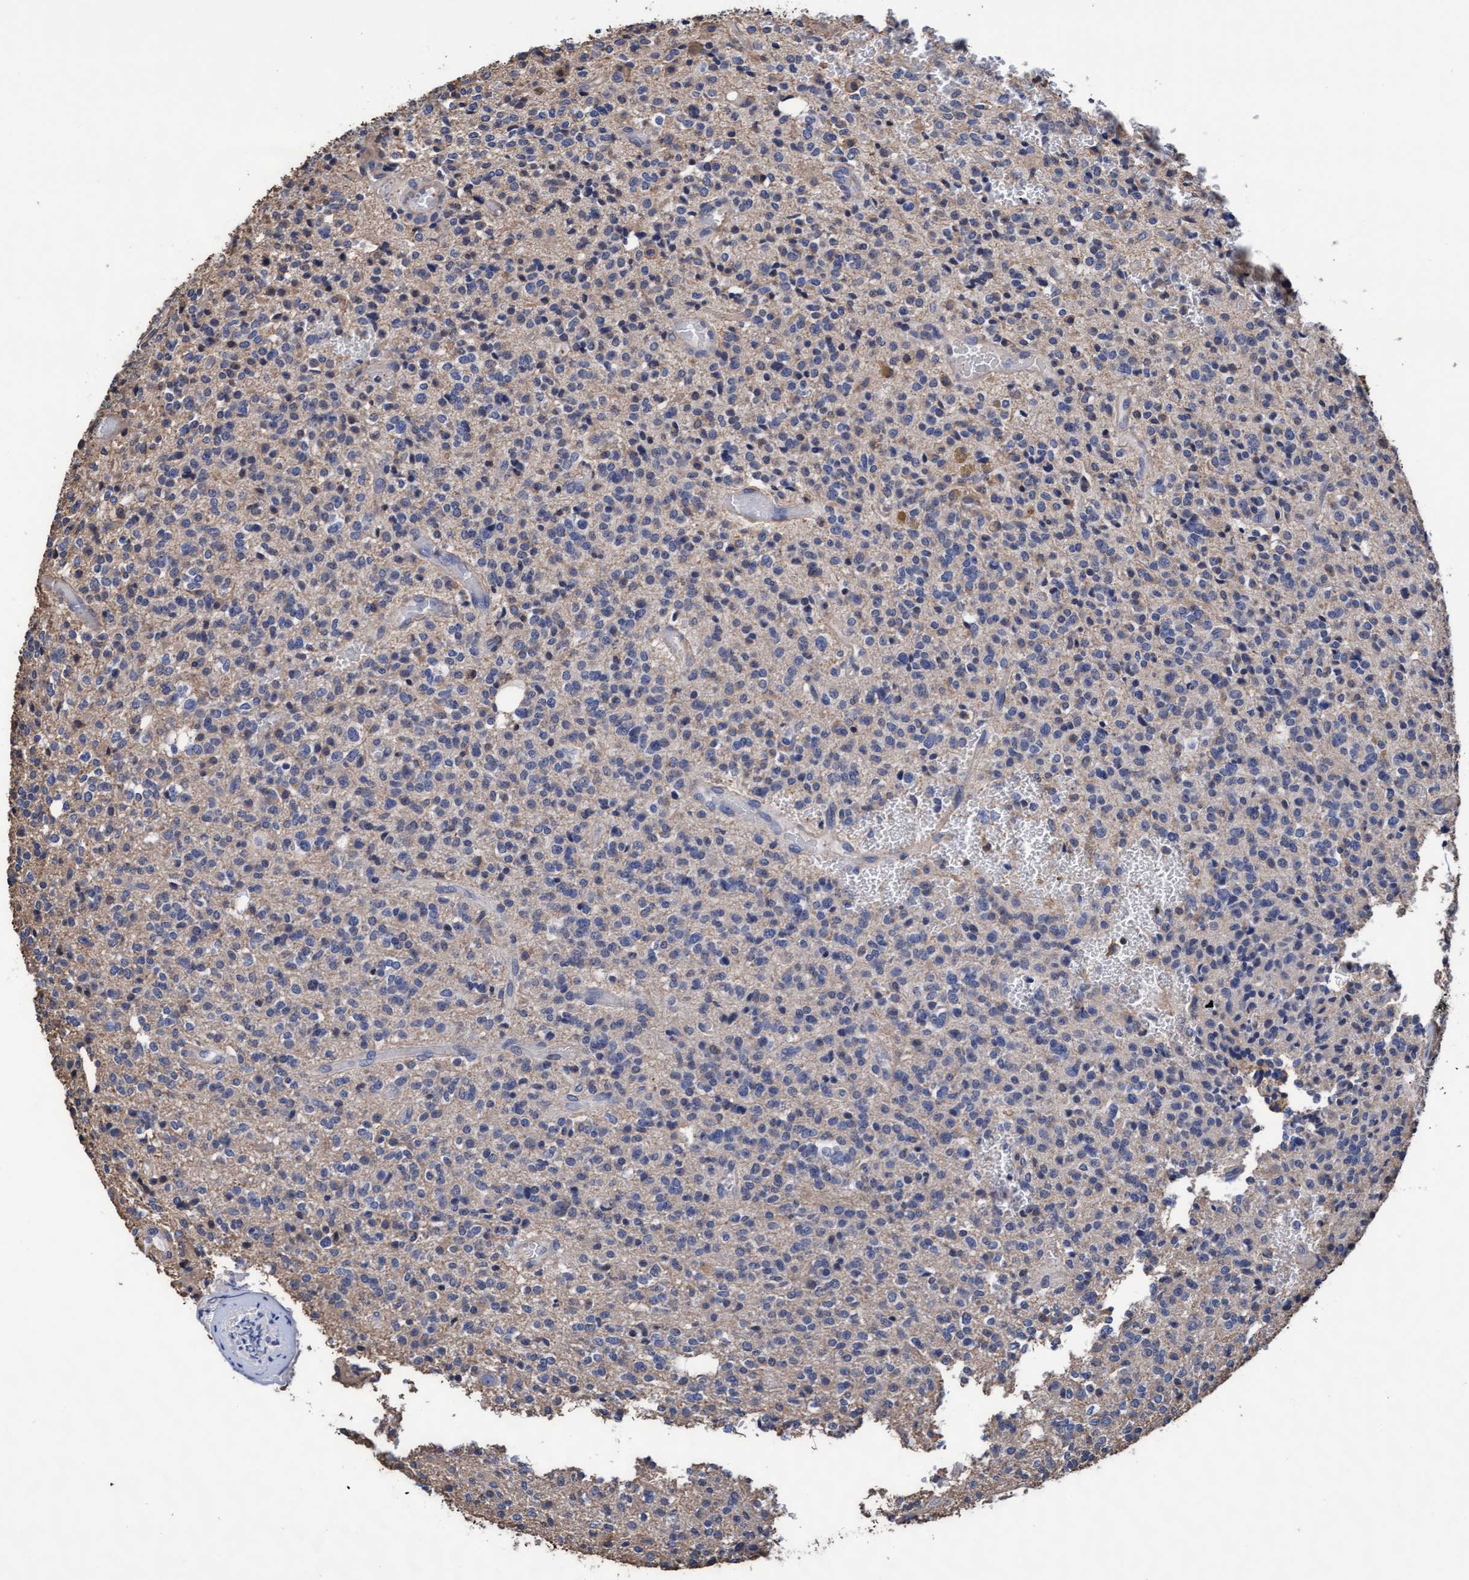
{"staining": {"intensity": "weak", "quantity": "<25%", "location": "cytoplasmic/membranous"}, "tissue": "glioma", "cell_type": "Tumor cells", "image_type": "cancer", "snomed": [{"axis": "morphology", "description": "Glioma, malignant, High grade"}, {"axis": "topography", "description": "Brain"}], "caption": "Histopathology image shows no significant protein positivity in tumor cells of glioma.", "gene": "GRHPR", "patient": {"sex": "male", "age": 34}}